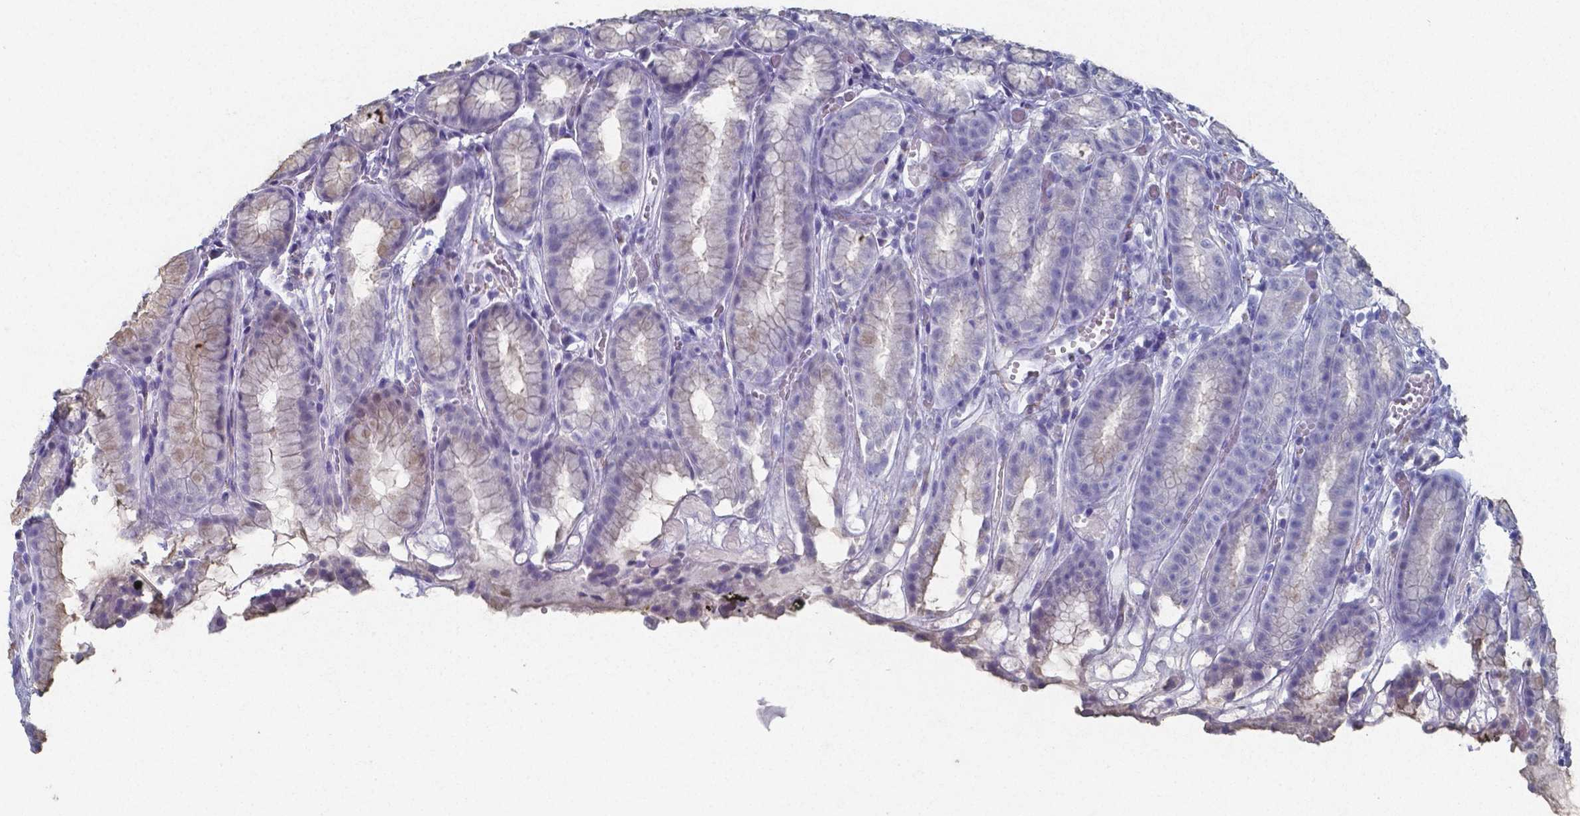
{"staining": {"intensity": "negative", "quantity": "none", "location": "none"}, "tissue": "stomach", "cell_type": "Glandular cells", "image_type": "normal", "snomed": [{"axis": "morphology", "description": "Normal tissue, NOS"}, {"axis": "topography", "description": "Stomach"}], "caption": "DAB immunohistochemical staining of benign human stomach demonstrates no significant positivity in glandular cells.", "gene": "PLA2R1", "patient": {"sex": "male", "age": 70}}